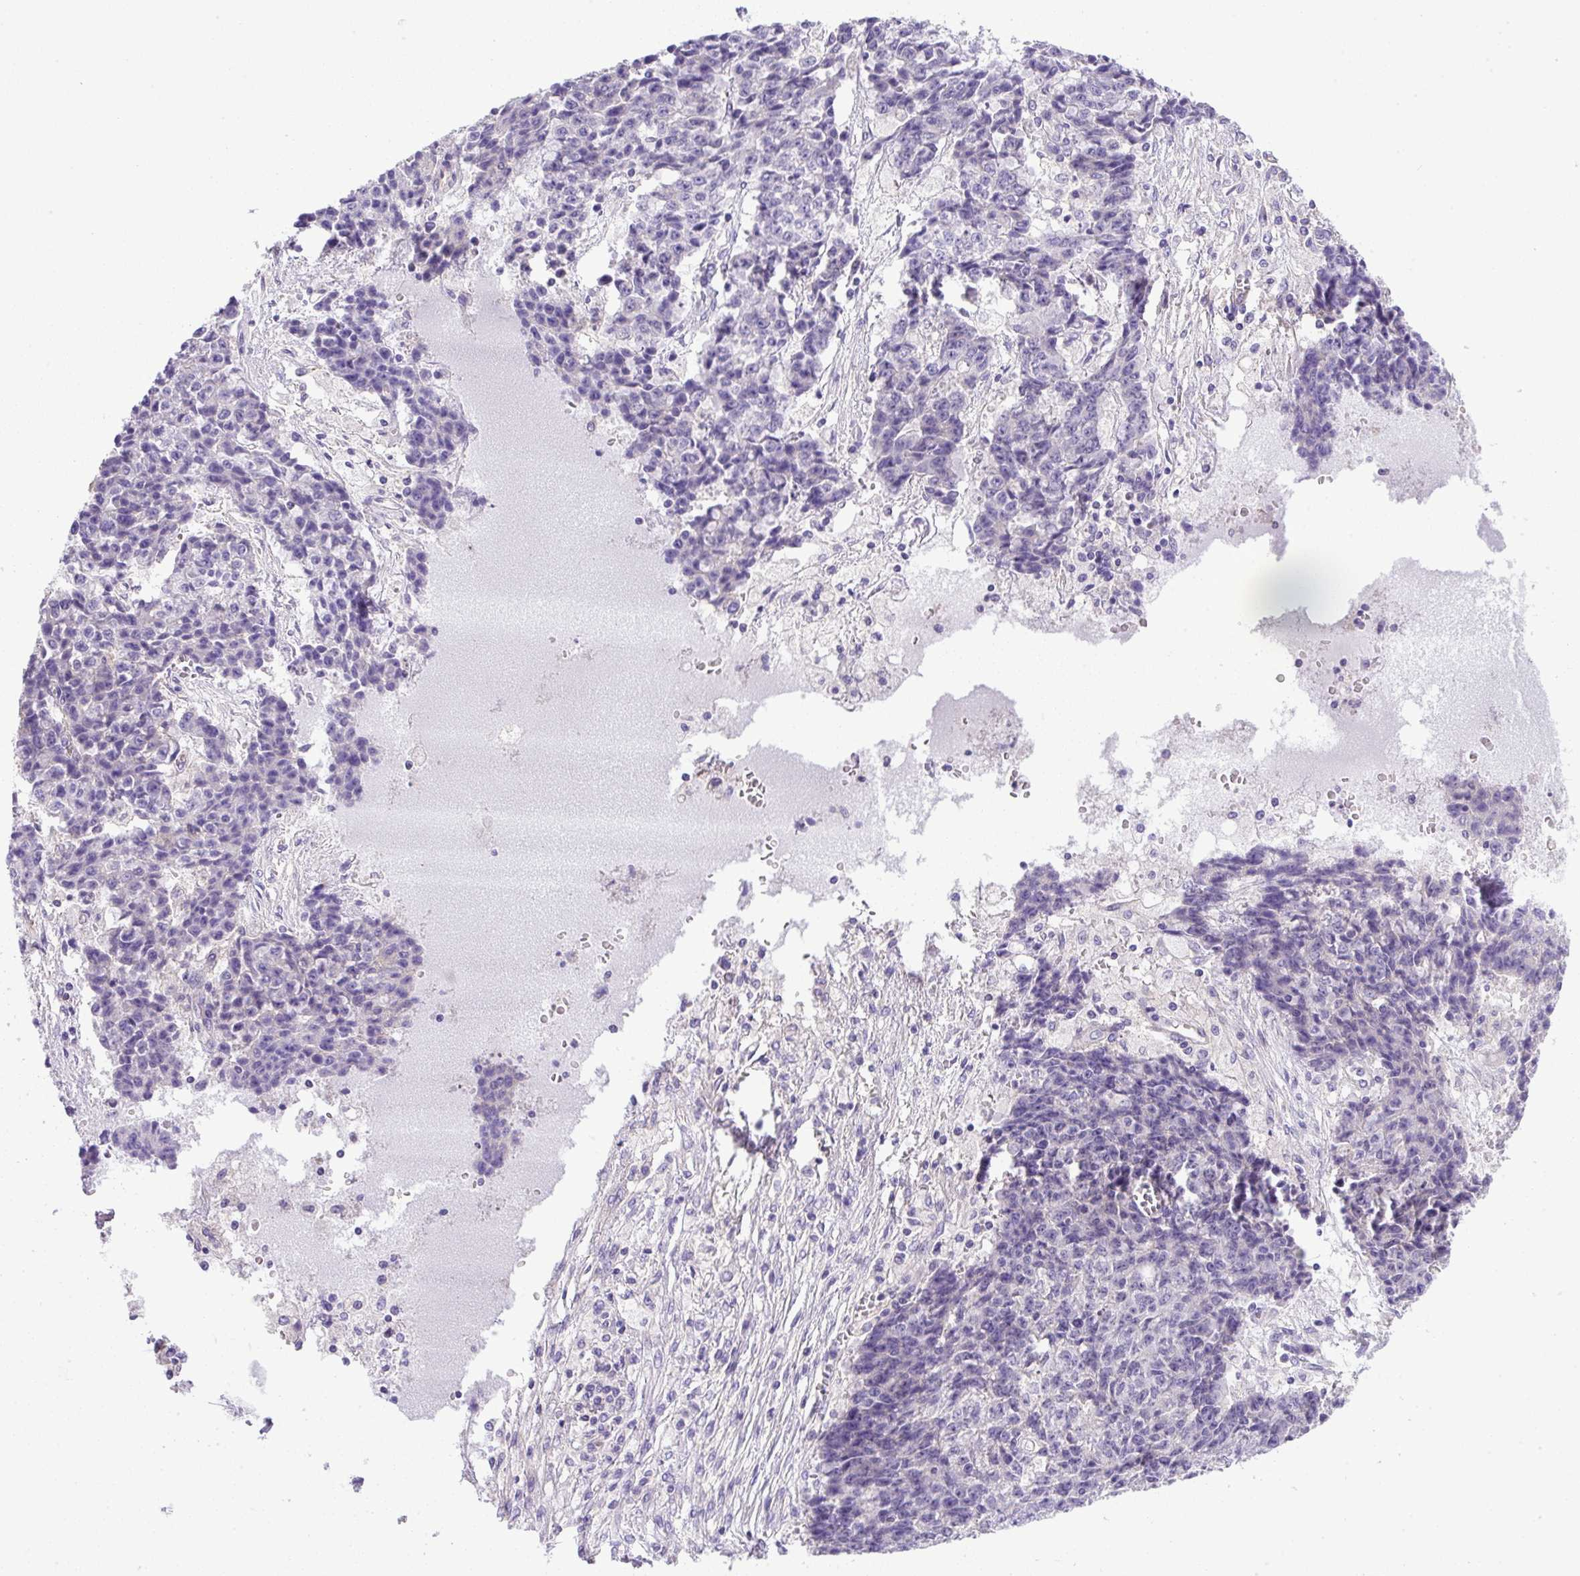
{"staining": {"intensity": "weak", "quantity": "<25%", "location": "cytoplasmic/membranous"}, "tissue": "ovarian cancer", "cell_type": "Tumor cells", "image_type": "cancer", "snomed": [{"axis": "morphology", "description": "Carcinoma, endometroid"}, {"axis": "topography", "description": "Ovary"}], "caption": "There is no significant positivity in tumor cells of endometroid carcinoma (ovarian). (Stains: DAB immunohistochemistry (IHC) with hematoxylin counter stain, Microscopy: brightfield microscopy at high magnification).", "gene": "NPTN", "patient": {"sex": "female", "age": 42}}